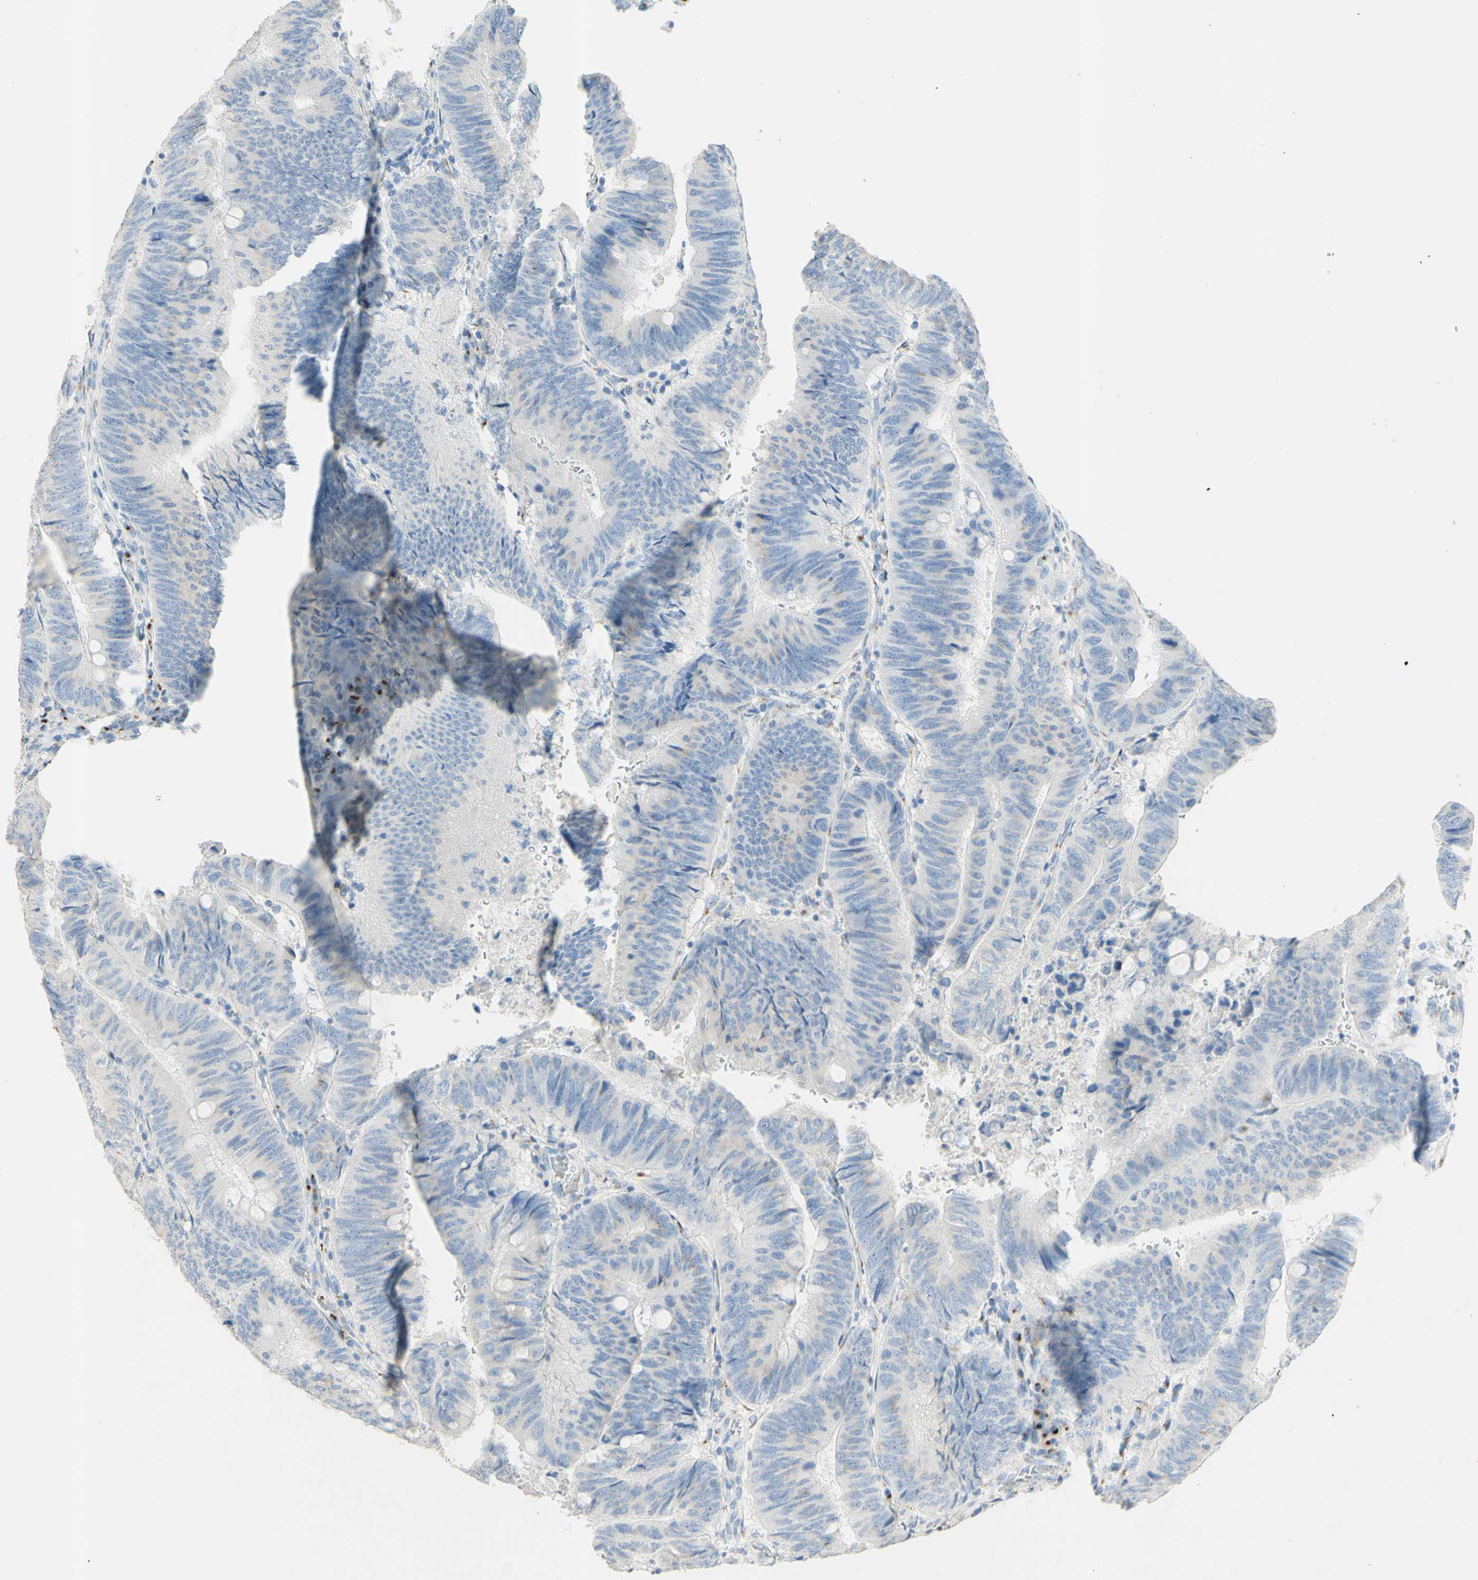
{"staining": {"intensity": "weak", "quantity": "<25%", "location": "cytoplasmic/membranous"}, "tissue": "colorectal cancer", "cell_type": "Tumor cells", "image_type": "cancer", "snomed": [{"axis": "morphology", "description": "Normal tissue, NOS"}, {"axis": "morphology", "description": "Adenocarcinoma, NOS"}, {"axis": "topography", "description": "Rectum"}, {"axis": "topography", "description": "Peripheral nerve tissue"}], "caption": "Tumor cells show no significant protein positivity in colorectal cancer (adenocarcinoma). (Stains: DAB immunohistochemistry with hematoxylin counter stain, Microscopy: brightfield microscopy at high magnification).", "gene": "MANEA", "patient": {"sex": "male", "age": 92}}